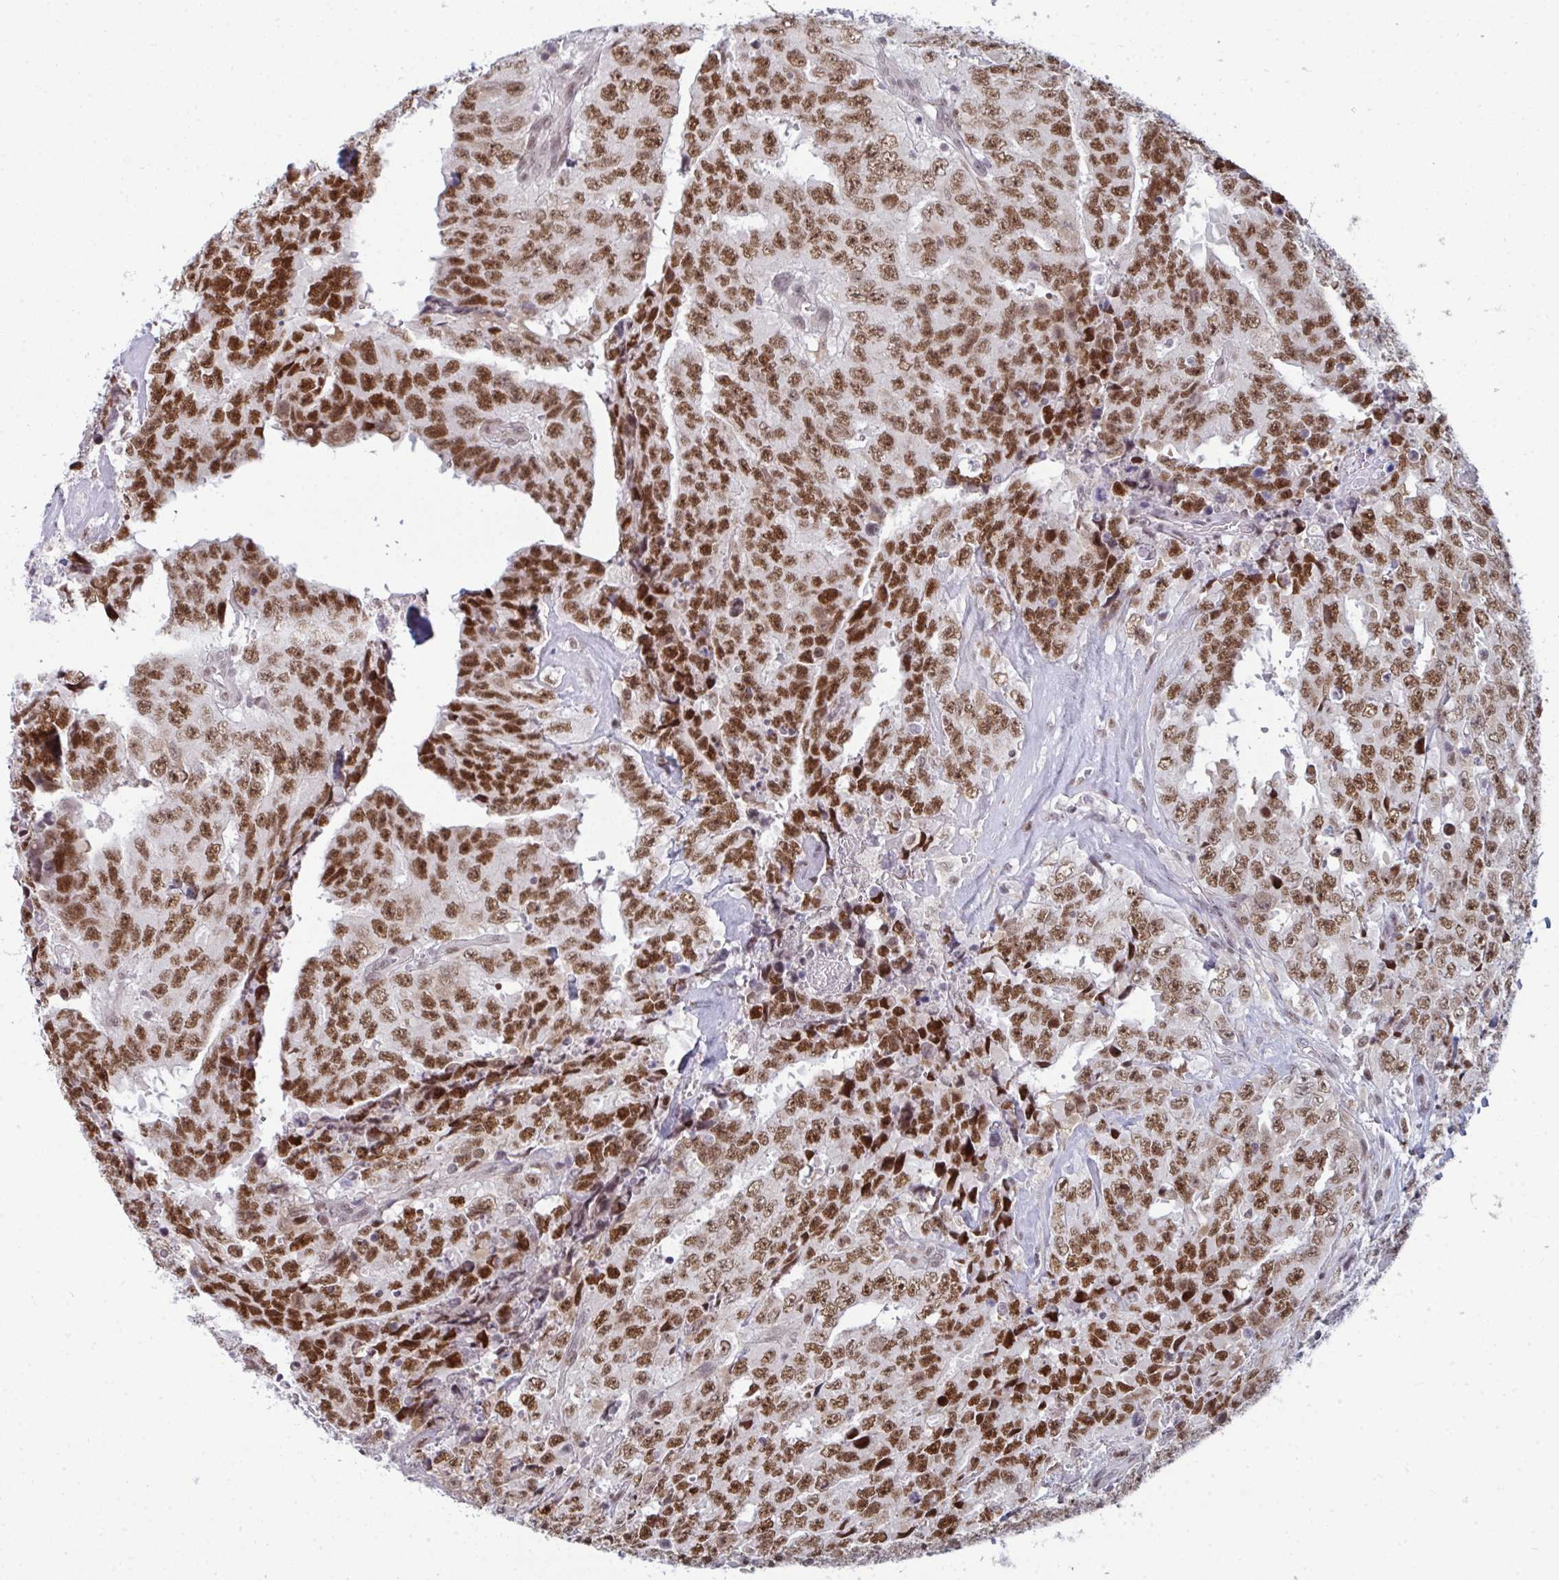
{"staining": {"intensity": "strong", "quantity": ">75%", "location": "nuclear"}, "tissue": "testis cancer", "cell_type": "Tumor cells", "image_type": "cancer", "snomed": [{"axis": "morphology", "description": "Carcinoma, Embryonal, NOS"}, {"axis": "topography", "description": "Testis"}], "caption": "High-magnification brightfield microscopy of testis cancer (embryonal carcinoma) stained with DAB (3,3'-diaminobenzidine) (brown) and counterstained with hematoxylin (blue). tumor cells exhibit strong nuclear positivity is seen in approximately>75% of cells.", "gene": "ATF1", "patient": {"sex": "male", "age": 24}}